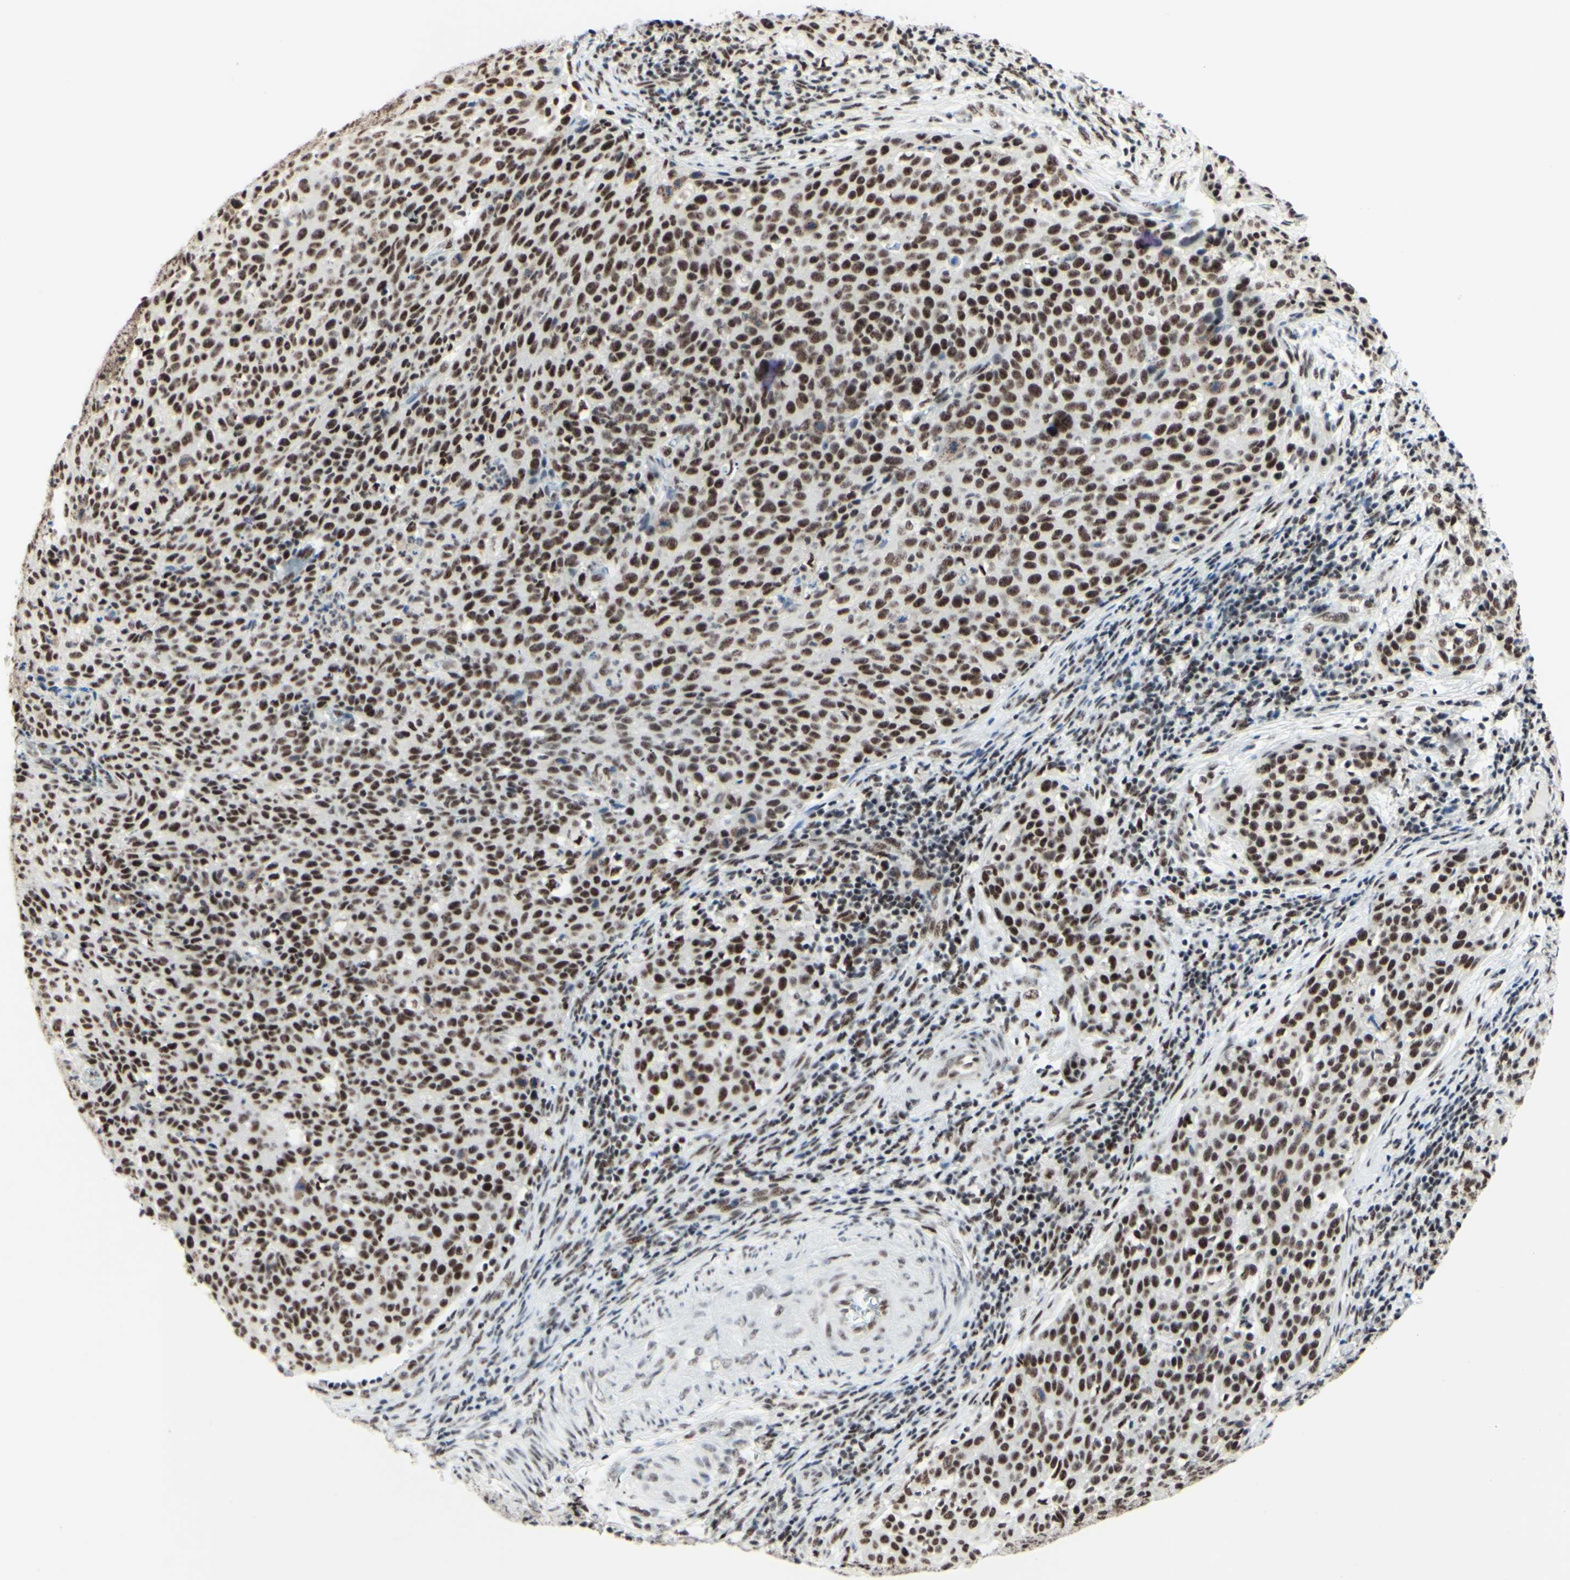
{"staining": {"intensity": "moderate", "quantity": ">75%", "location": "nuclear"}, "tissue": "cervical cancer", "cell_type": "Tumor cells", "image_type": "cancer", "snomed": [{"axis": "morphology", "description": "Squamous cell carcinoma, NOS"}, {"axis": "topography", "description": "Cervix"}], "caption": "Immunohistochemistry (IHC) image of human cervical cancer stained for a protein (brown), which displays medium levels of moderate nuclear staining in approximately >75% of tumor cells.", "gene": "WTAP", "patient": {"sex": "female", "age": 38}}